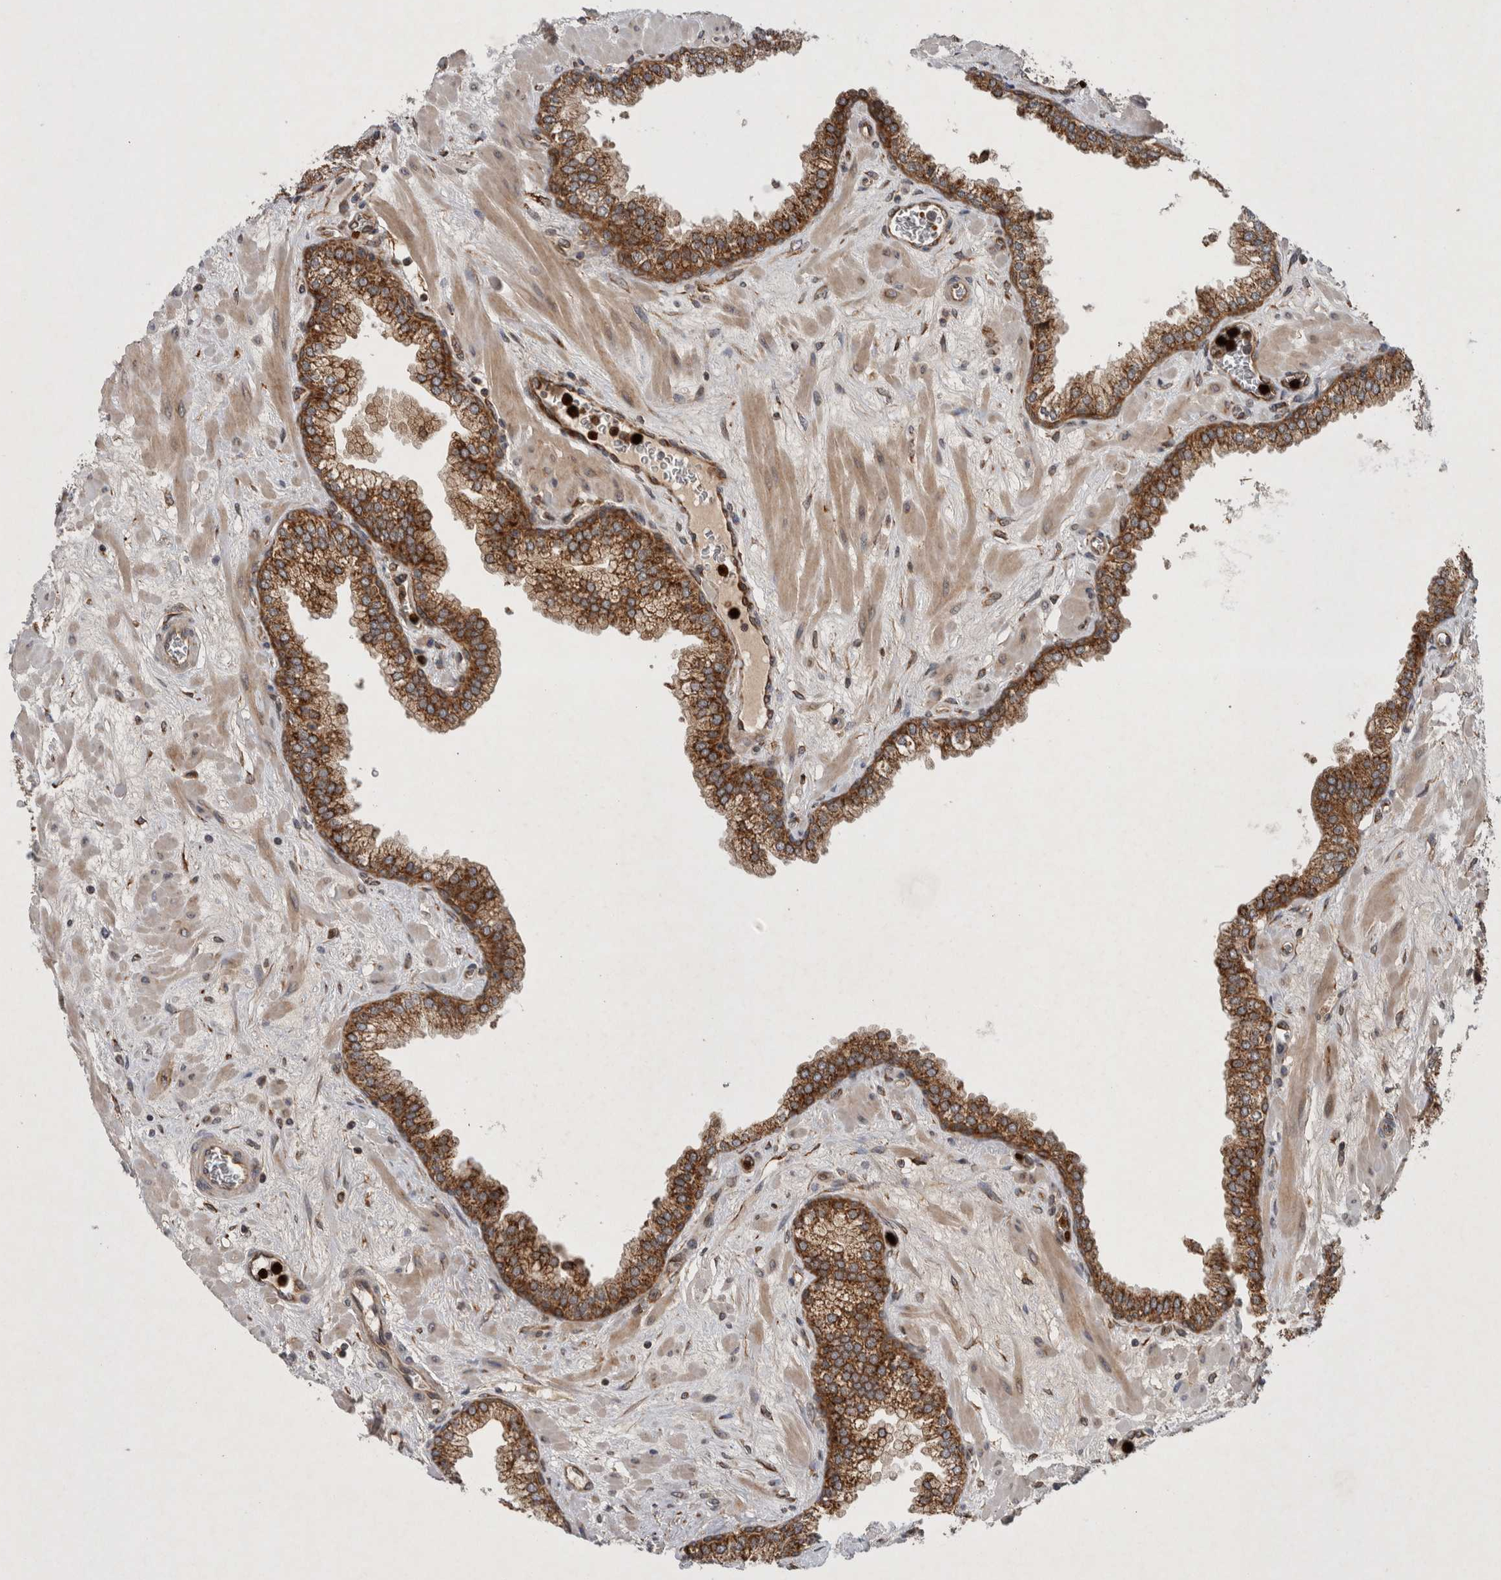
{"staining": {"intensity": "strong", "quantity": ">75%", "location": "cytoplasmic/membranous"}, "tissue": "prostate", "cell_type": "Glandular cells", "image_type": "normal", "snomed": [{"axis": "morphology", "description": "Normal tissue, NOS"}, {"axis": "morphology", "description": "Urothelial carcinoma, Low grade"}, {"axis": "topography", "description": "Urinary bladder"}, {"axis": "topography", "description": "Prostate"}], "caption": "Glandular cells show high levels of strong cytoplasmic/membranous expression in approximately >75% of cells in unremarkable prostate. Using DAB (brown) and hematoxylin (blue) stains, captured at high magnification using brightfield microscopy.", "gene": "PDCD2", "patient": {"sex": "male", "age": 60}}